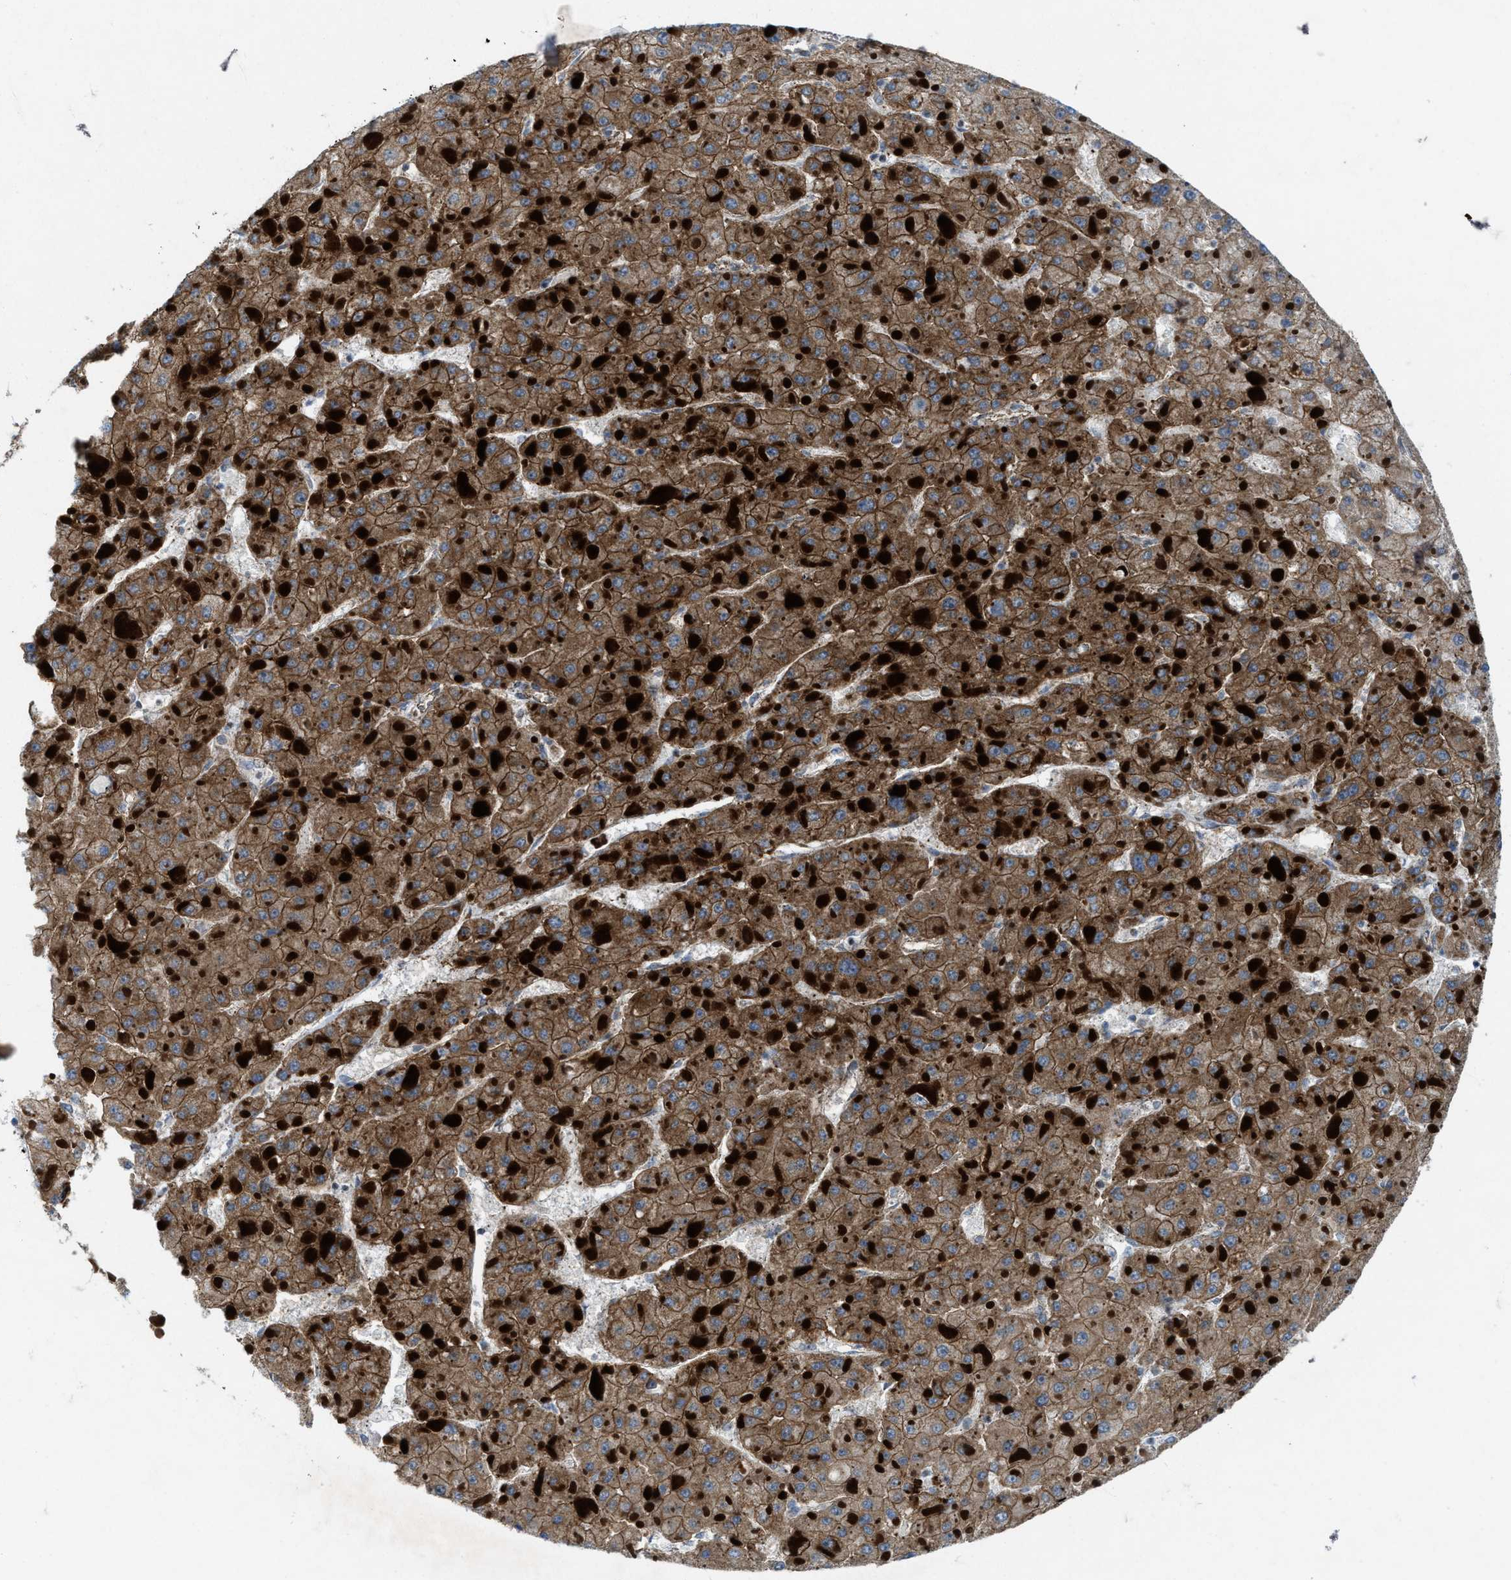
{"staining": {"intensity": "moderate", "quantity": ">75%", "location": "cytoplasmic/membranous"}, "tissue": "liver cancer", "cell_type": "Tumor cells", "image_type": "cancer", "snomed": [{"axis": "morphology", "description": "Carcinoma, Hepatocellular, NOS"}, {"axis": "topography", "description": "Liver"}], "caption": "Moderate cytoplasmic/membranous staining is present in about >75% of tumor cells in liver cancer.", "gene": "URGCP", "patient": {"sex": "female", "age": 73}}